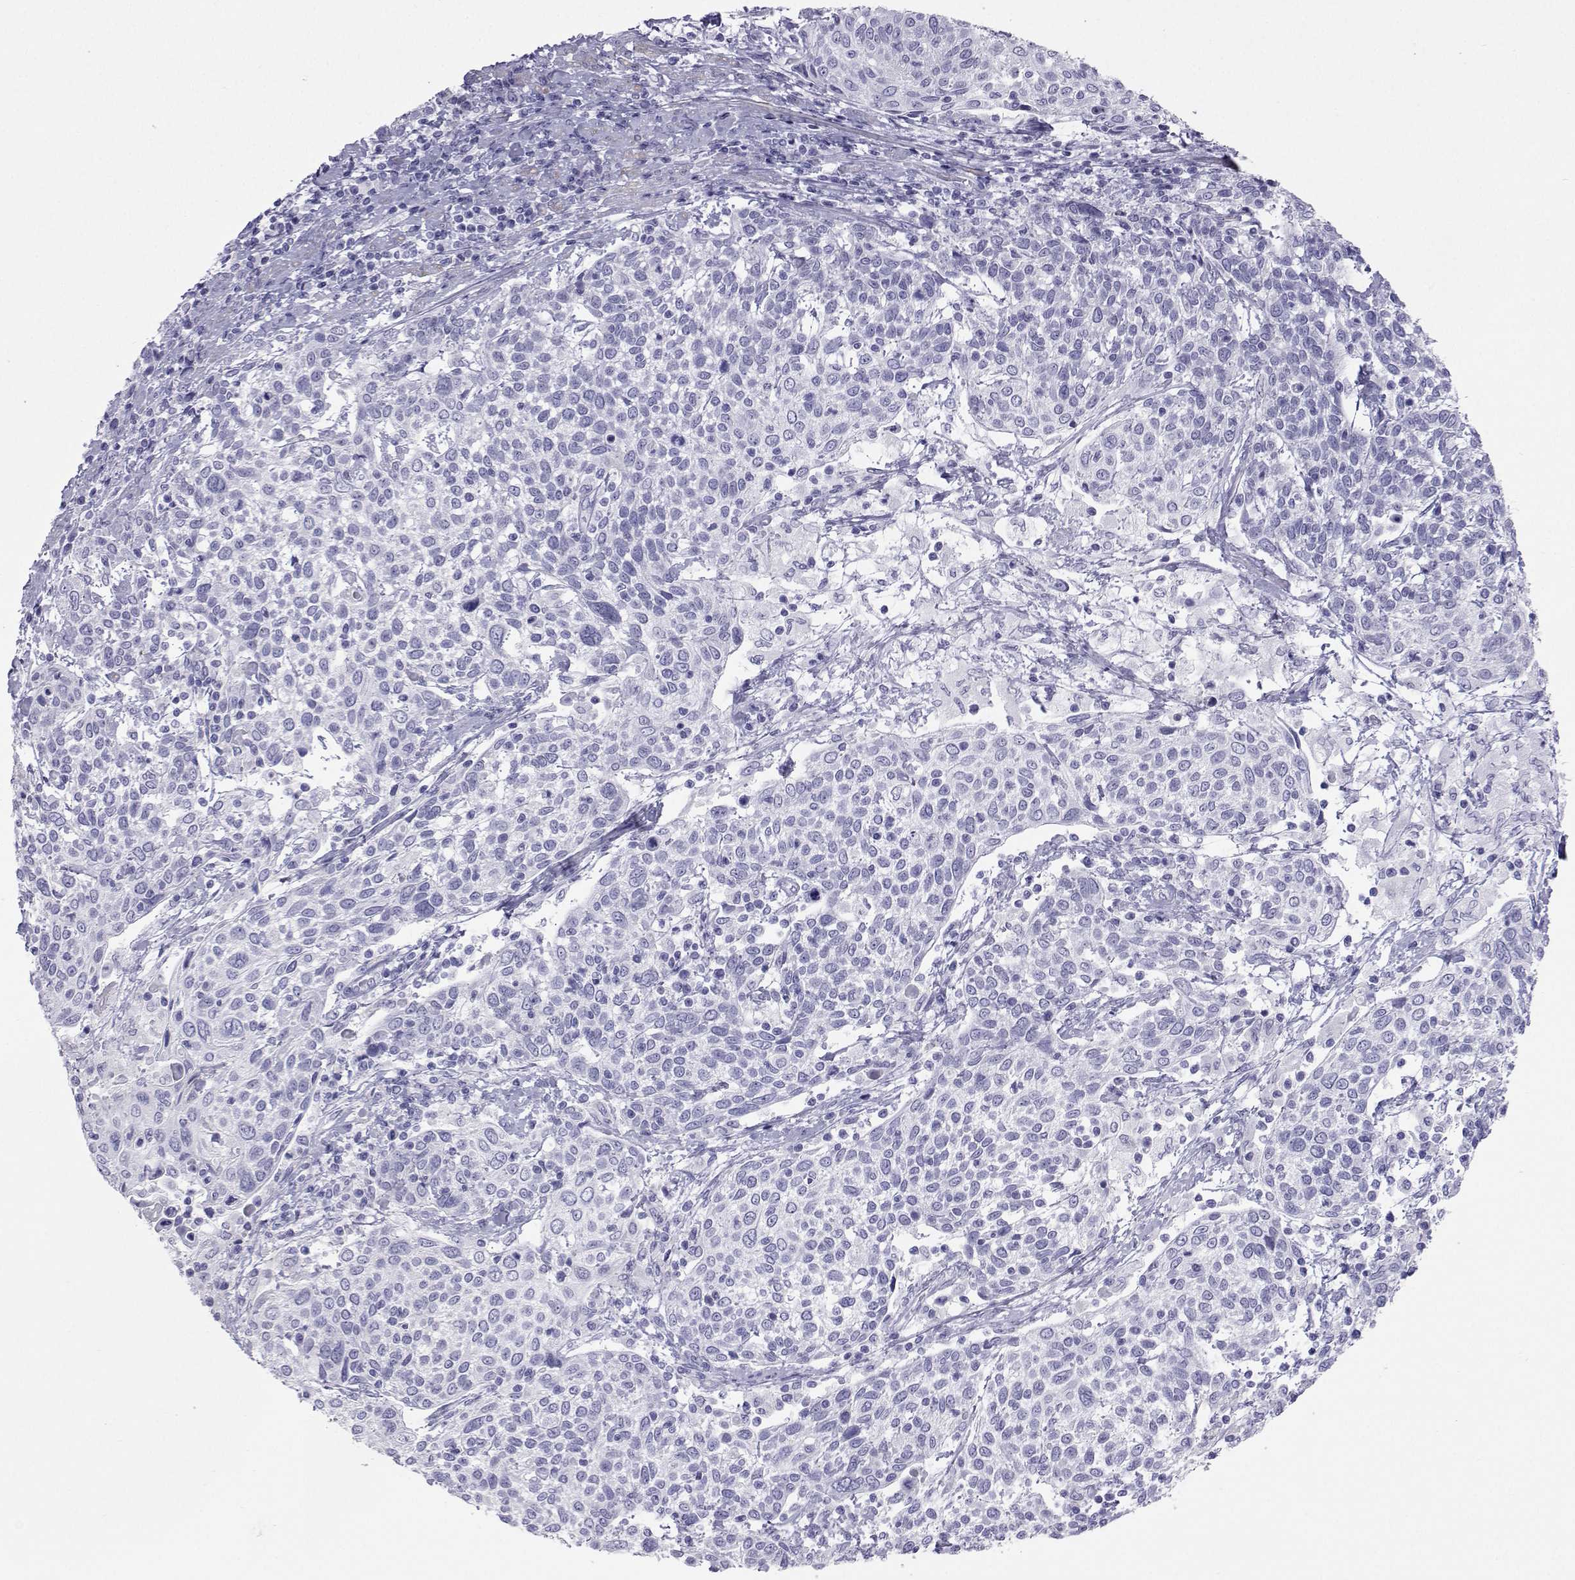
{"staining": {"intensity": "negative", "quantity": "none", "location": "none"}, "tissue": "cervical cancer", "cell_type": "Tumor cells", "image_type": "cancer", "snomed": [{"axis": "morphology", "description": "Squamous cell carcinoma, NOS"}, {"axis": "topography", "description": "Cervix"}], "caption": "Tumor cells are negative for protein expression in human squamous cell carcinoma (cervical). (Stains: DAB IHC with hematoxylin counter stain, Microscopy: brightfield microscopy at high magnification).", "gene": "PLIN4", "patient": {"sex": "female", "age": 61}}